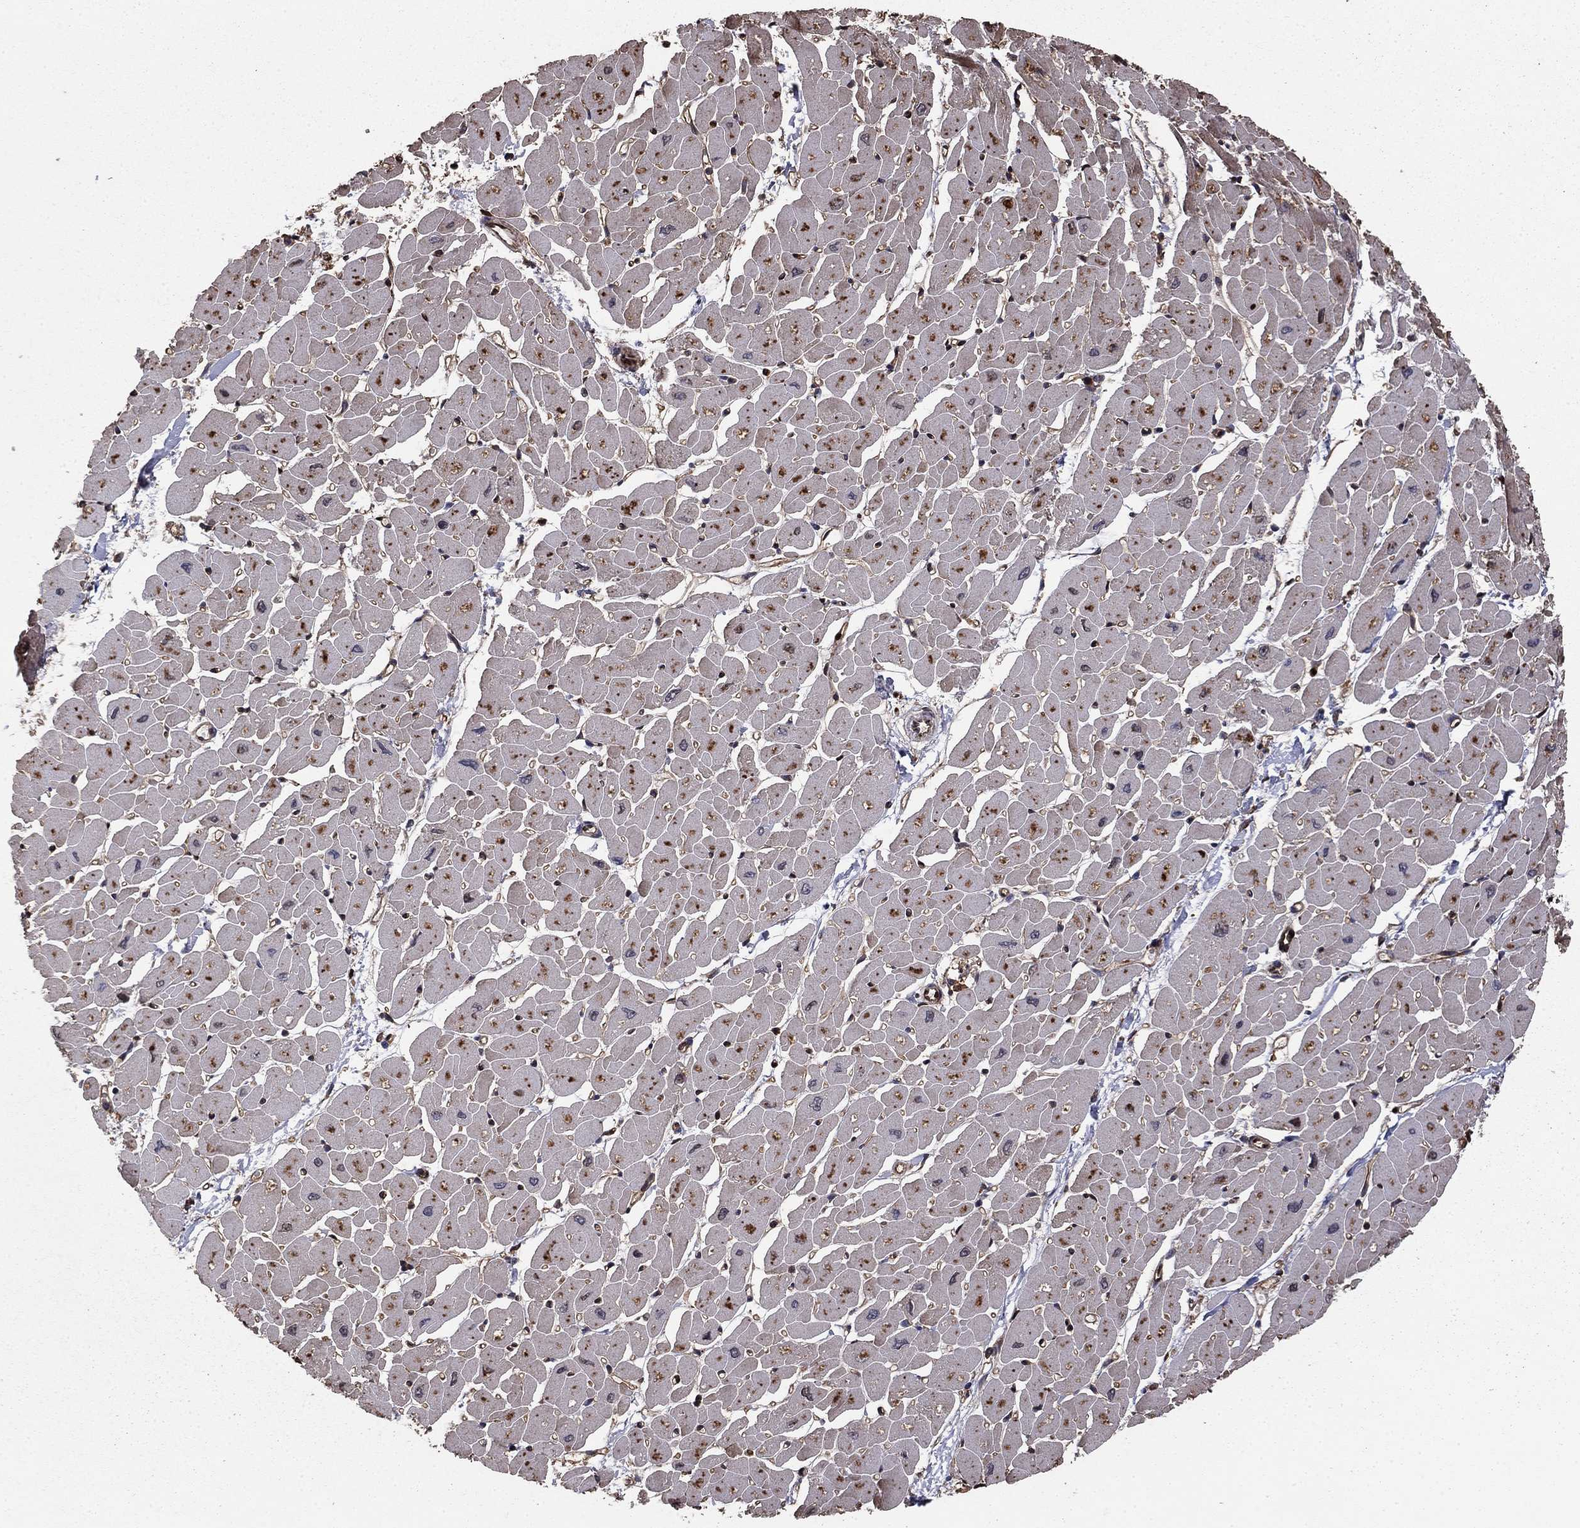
{"staining": {"intensity": "moderate", "quantity": "25%-75%", "location": "cytoplasmic/membranous"}, "tissue": "heart muscle", "cell_type": "Cardiomyocytes", "image_type": "normal", "snomed": [{"axis": "morphology", "description": "Normal tissue, NOS"}, {"axis": "topography", "description": "Heart"}], "caption": "This image displays normal heart muscle stained with immunohistochemistry (IHC) to label a protein in brown. The cytoplasmic/membranous of cardiomyocytes show moderate positivity for the protein. Nuclei are counter-stained blue.", "gene": "GYG1", "patient": {"sex": "male", "age": 57}}